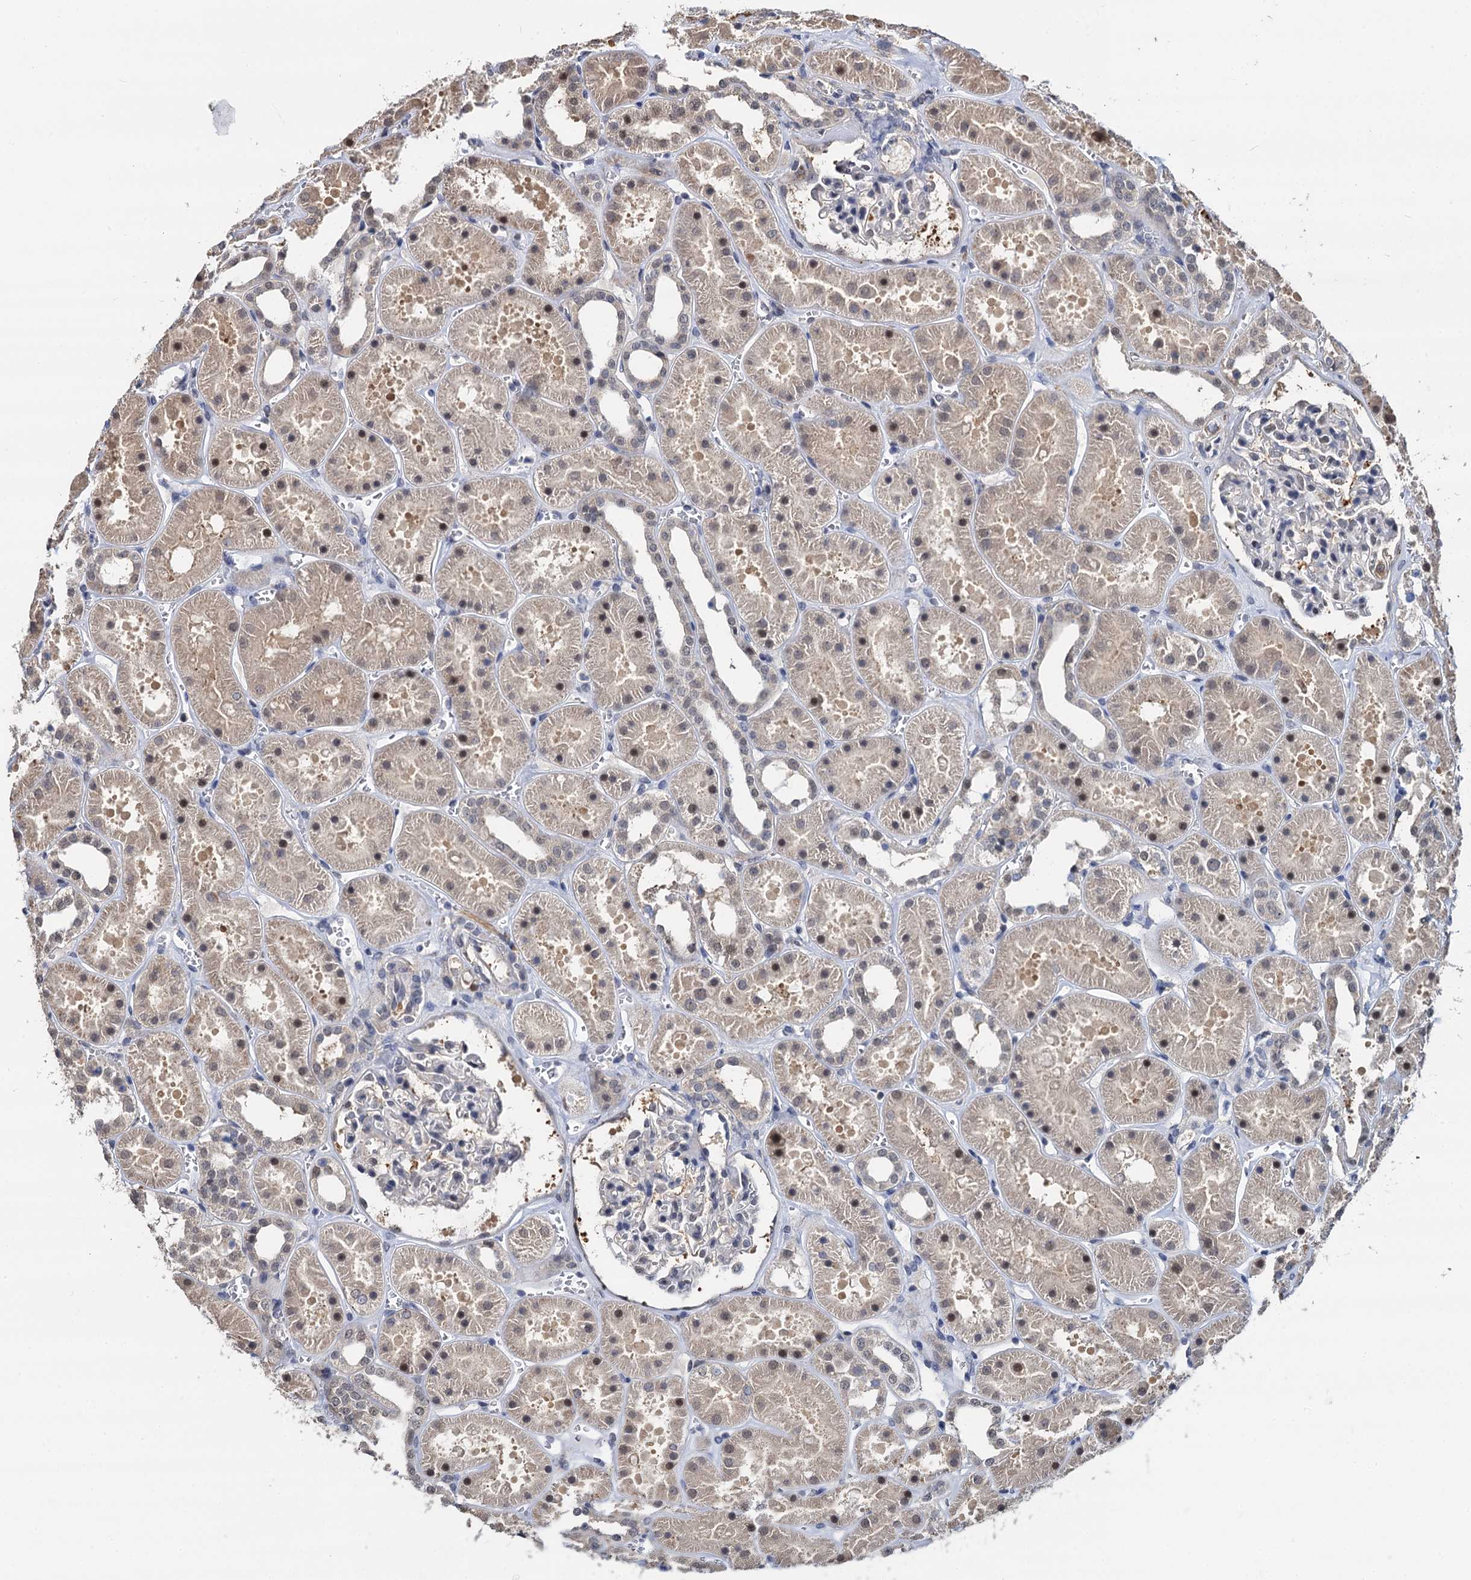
{"staining": {"intensity": "weak", "quantity": "<25%", "location": "nuclear"}, "tissue": "kidney", "cell_type": "Cells in glomeruli", "image_type": "normal", "snomed": [{"axis": "morphology", "description": "Normal tissue, NOS"}, {"axis": "topography", "description": "Kidney"}], "caption": "Histopathology image shows no protein staining in cells in glomeruli of unremarkable kidney. (DAB immunohistochemistry with hematoxylin counter stain).", "gene": "PSMD4", "patient": {"sex": "female", "age": 41}}